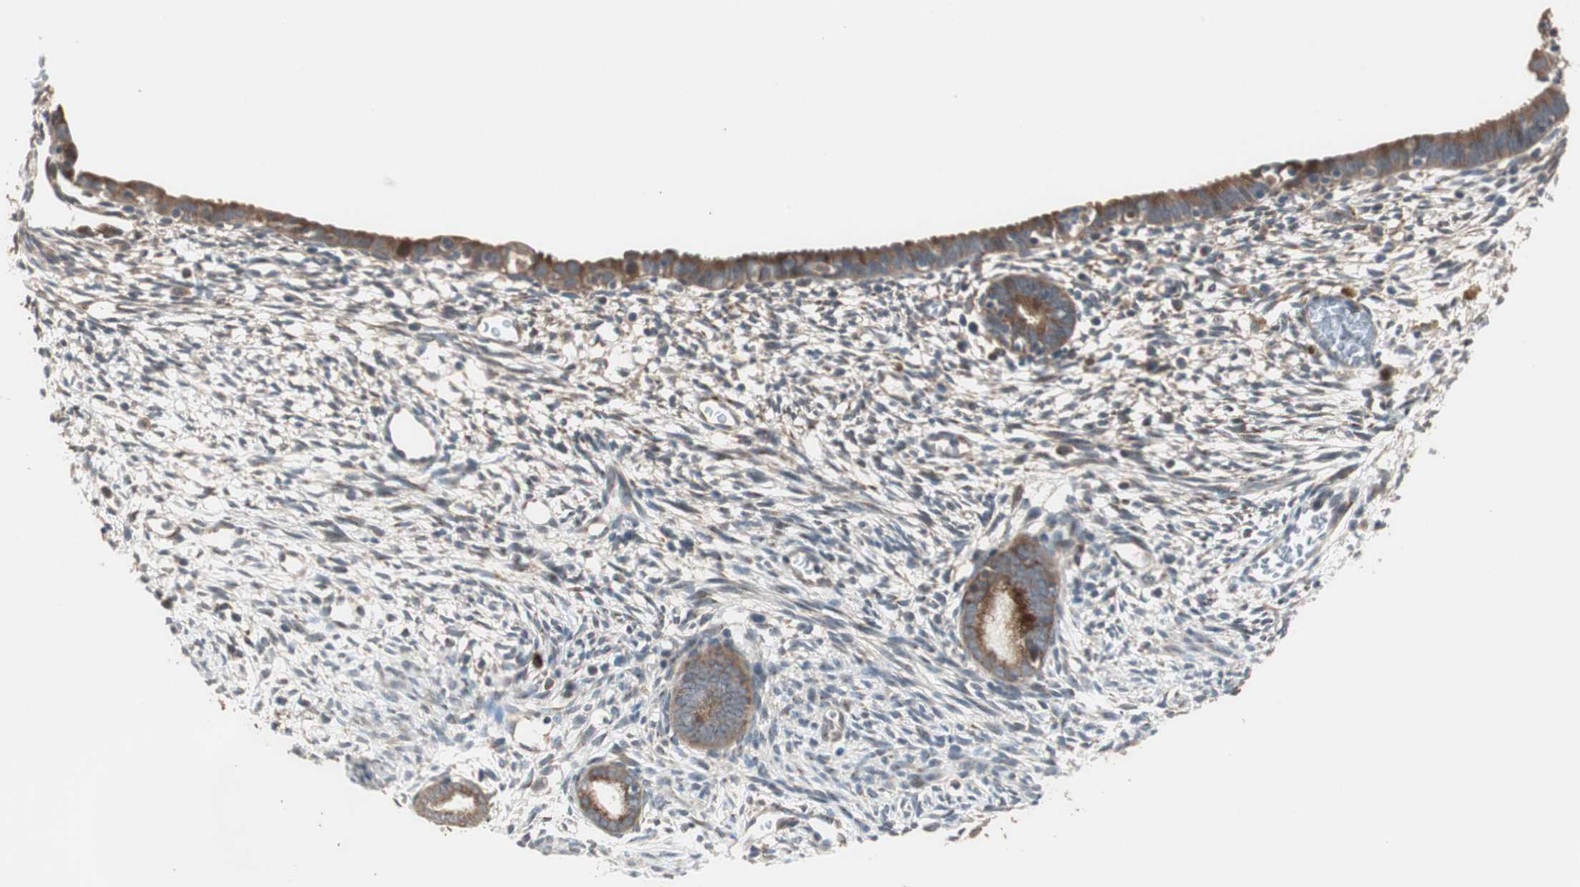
{"staining": {"intensity": "moderate", "quantity": ">75%", "location": "cytoplasmic/membranous"}, "tissue": "endometrium", "cell_type": "Cells in endometrial stroma", "image_type": "normal", "snomed": [{"axis": "morphology", "description": "Normal tissue, NOS"}, {"axis": "morphology", "description": "Atrophy, NOS"}, {"axis": "topography", "description": "Uterus"}, {"axis": "topography", "description": "Endometrium"}], "caption": "Immunohistochemistry histopathology image of normal endometrium: human endometrium stained using IHC reveals medium levels of moderate protein expression localized specifically in the cytoplasmic/membranous of cells in endometrial stroma, appearing as a cytoplasmic/membranous brown color.", "gene": "RARRES1", "patient": {"sex": "female", "age": 68}}